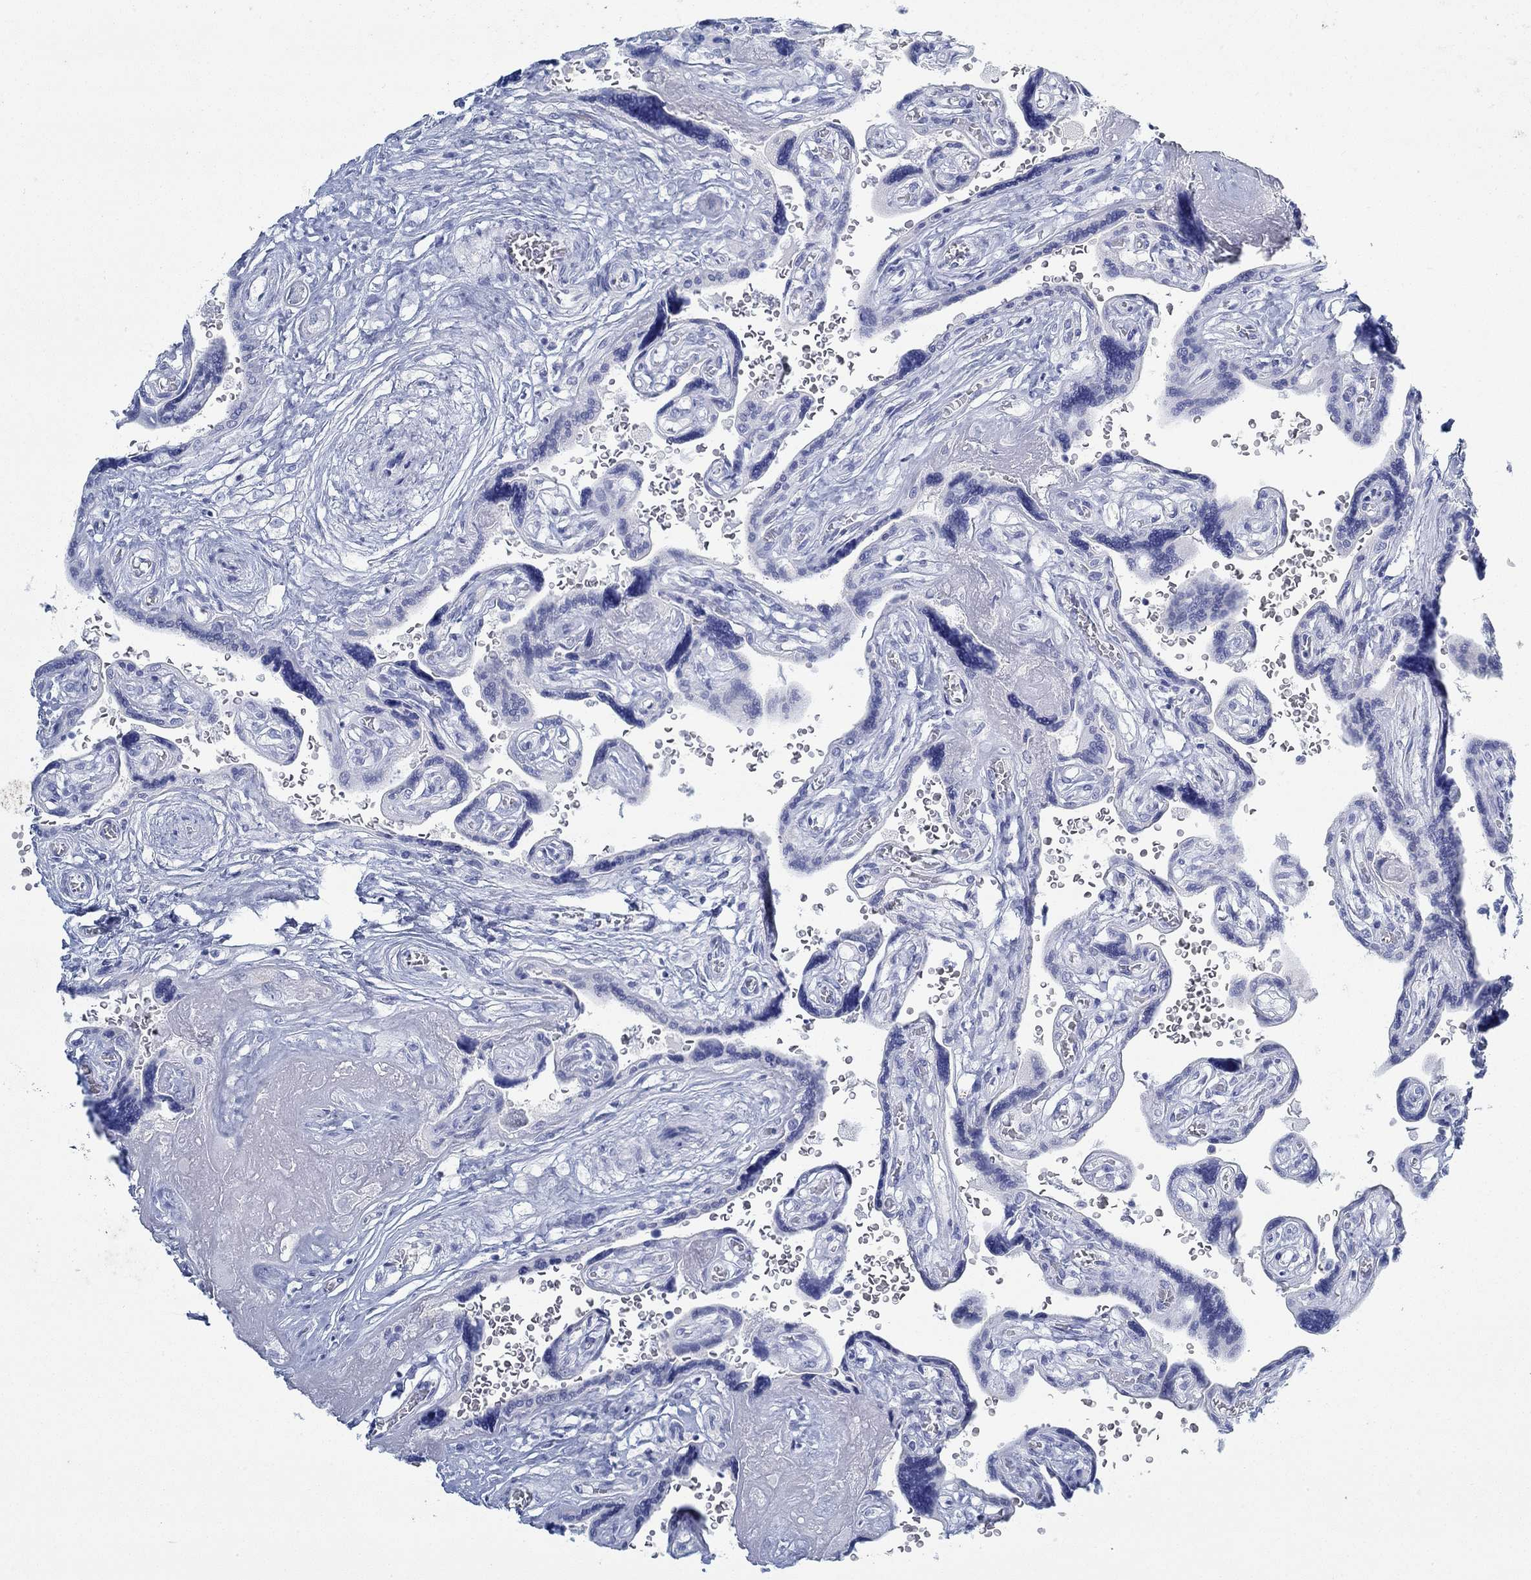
{"staining": {"intensity": "negative", "quantity": "none", "location": "none"}, "tissue": "placenta", "cell_type": "Decidual cells", "image_type": "normal", "snomed": [{"axis": "morphology", "description": "Normal tissue, NOS"}, {"axis": "topography", "description": "Placenta"}], "caption": "Immunohistochemistry (IHC) photomicrograph of benign human placenta stained for a protein (brown), which demonstrates no staining in decidual cells.", "gene": "PAX9", "patient": {"sex": "female", "age": 32}}